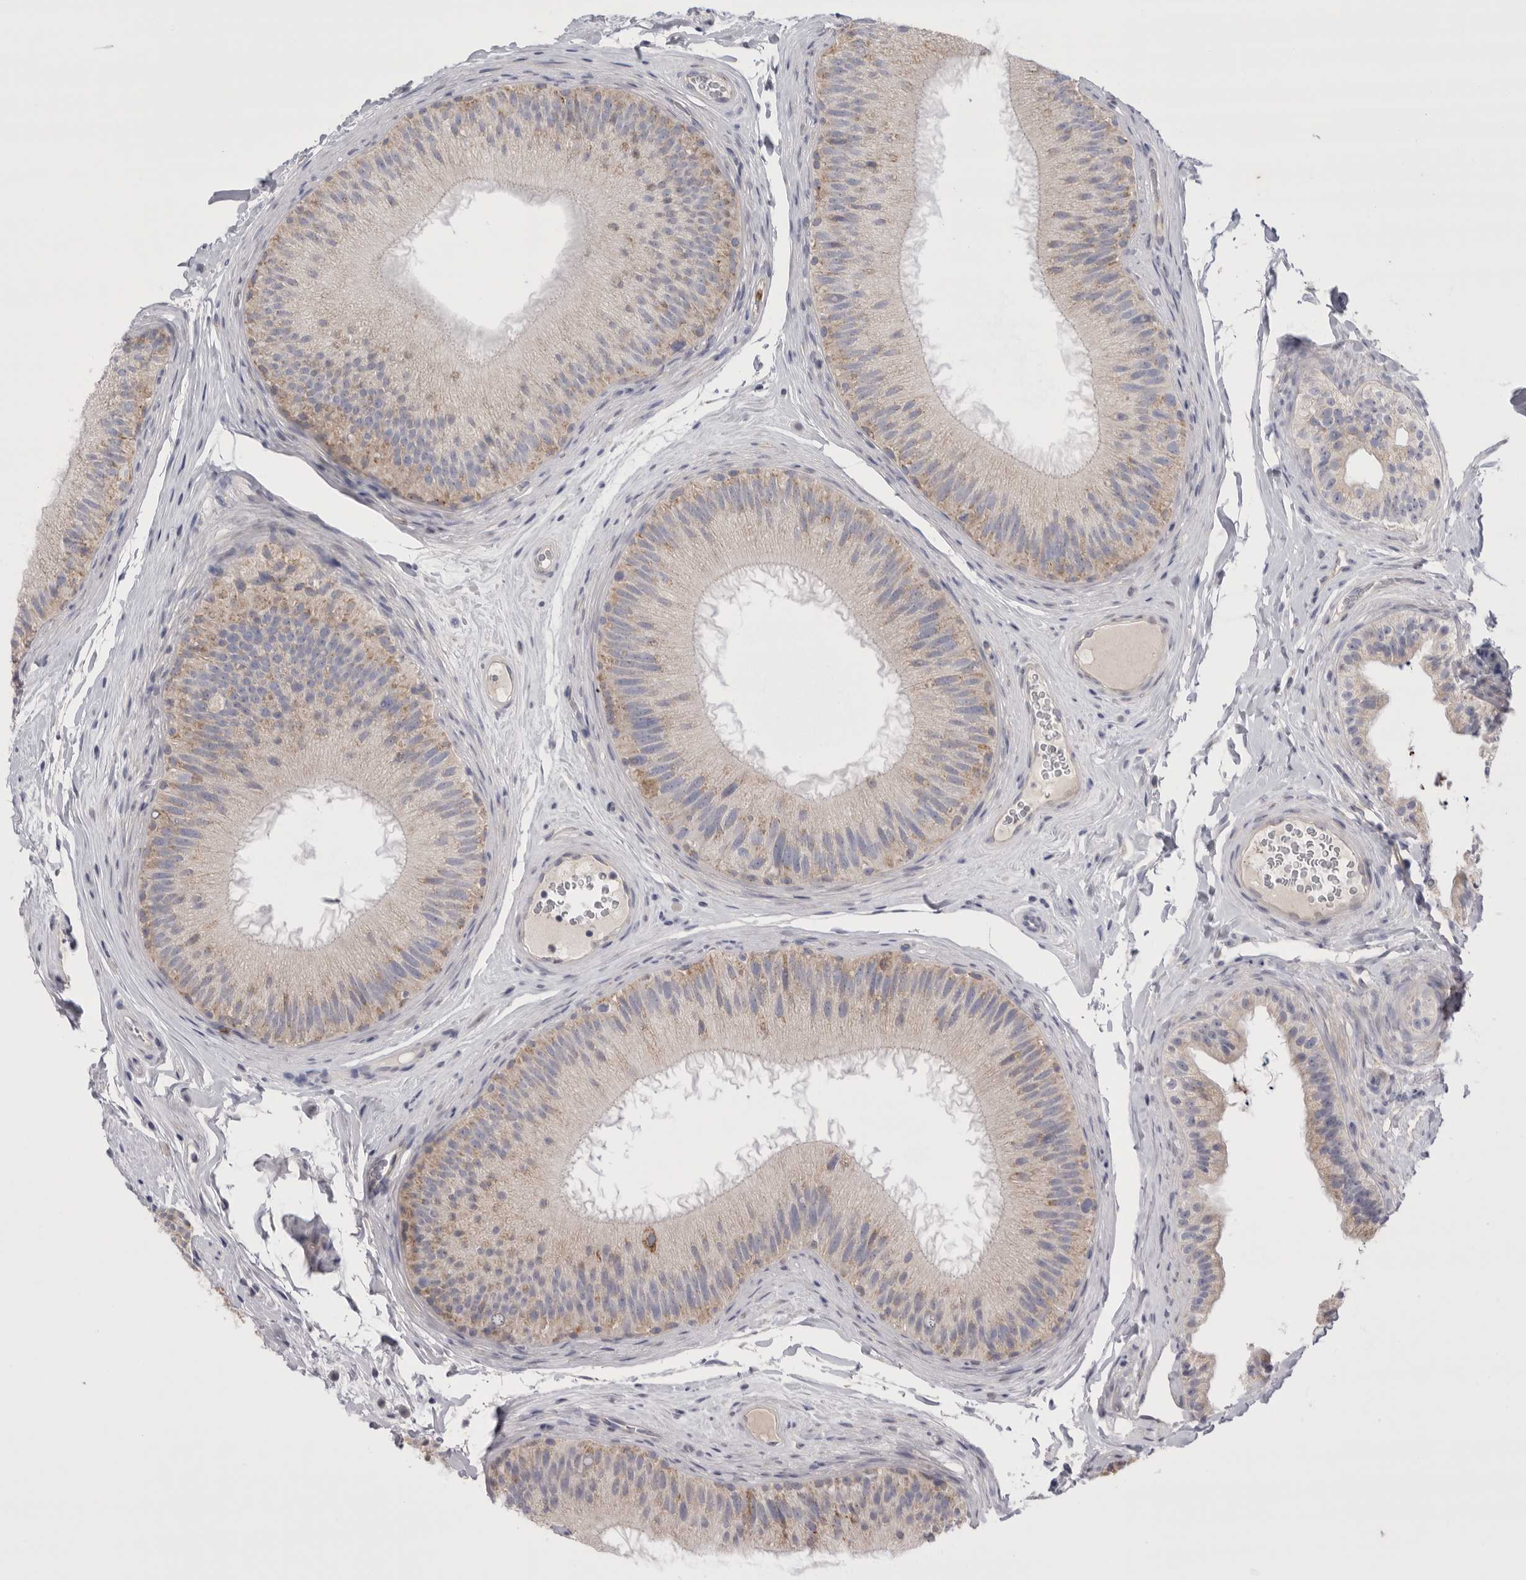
{"staining": {"intensity": "moderate", "quantity": "25%-75%", "location": "cytoplasmic/membranous"}, "tissue": "epididymis", "cell_type": "Glandular cells", "image_type": "normal", "snomed": [{"axis": "morphology", "description": "Normal tissue, NOS"}, {"axis": "topography", "description": "Epididymis"}], "caption": "Immunohistochemical staining of benign human epididymis displays moderate cytoplasmic/membranous protein expression in approximately 25%-75% of glandular cells.", "gene": "CCDC126", "patient": {"sex": "male", "age": 45}}